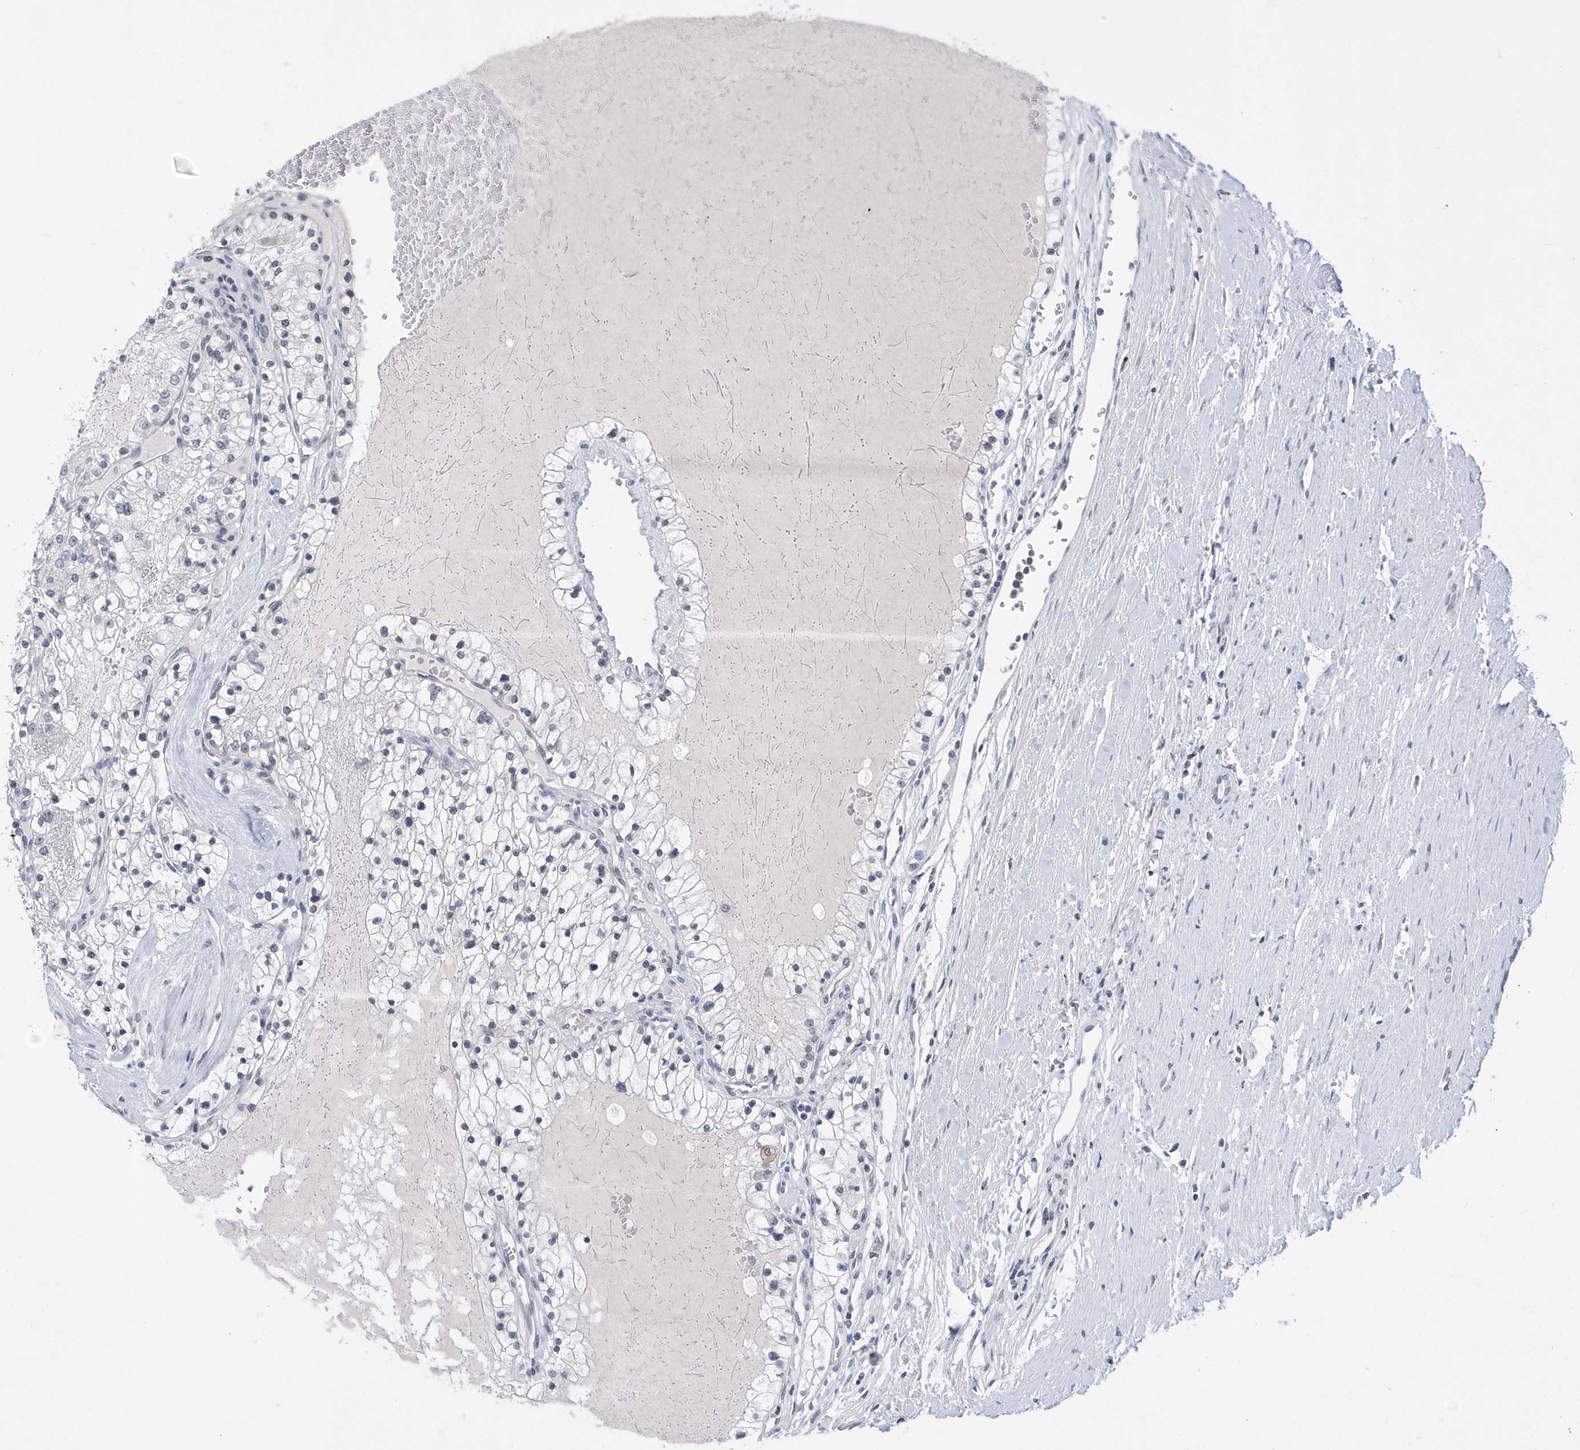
{"staining": {"intensity": "negative", "quantity": "none", "location": "none"}, "tissue": "renal cancer", "cell_type": "Tumor cells", "image_type": "cancer", "snomed": [{"axis": "morphology", "description": "Normal tissue, NOS"}, {"axis": "morphology", "description": "Adenocarcinoma, NOS"}, {"axis": "topography", "description": "Kidney"}], "caption": "An immunohistochemistry histopathology image of renal cancer (adenocarcinoma) is shown. There is no staining in tumor cells of renal cancer (adenocarcinoma).", "gene": "VWA5B2", "patient": {"sex": "male", "age": 68}}